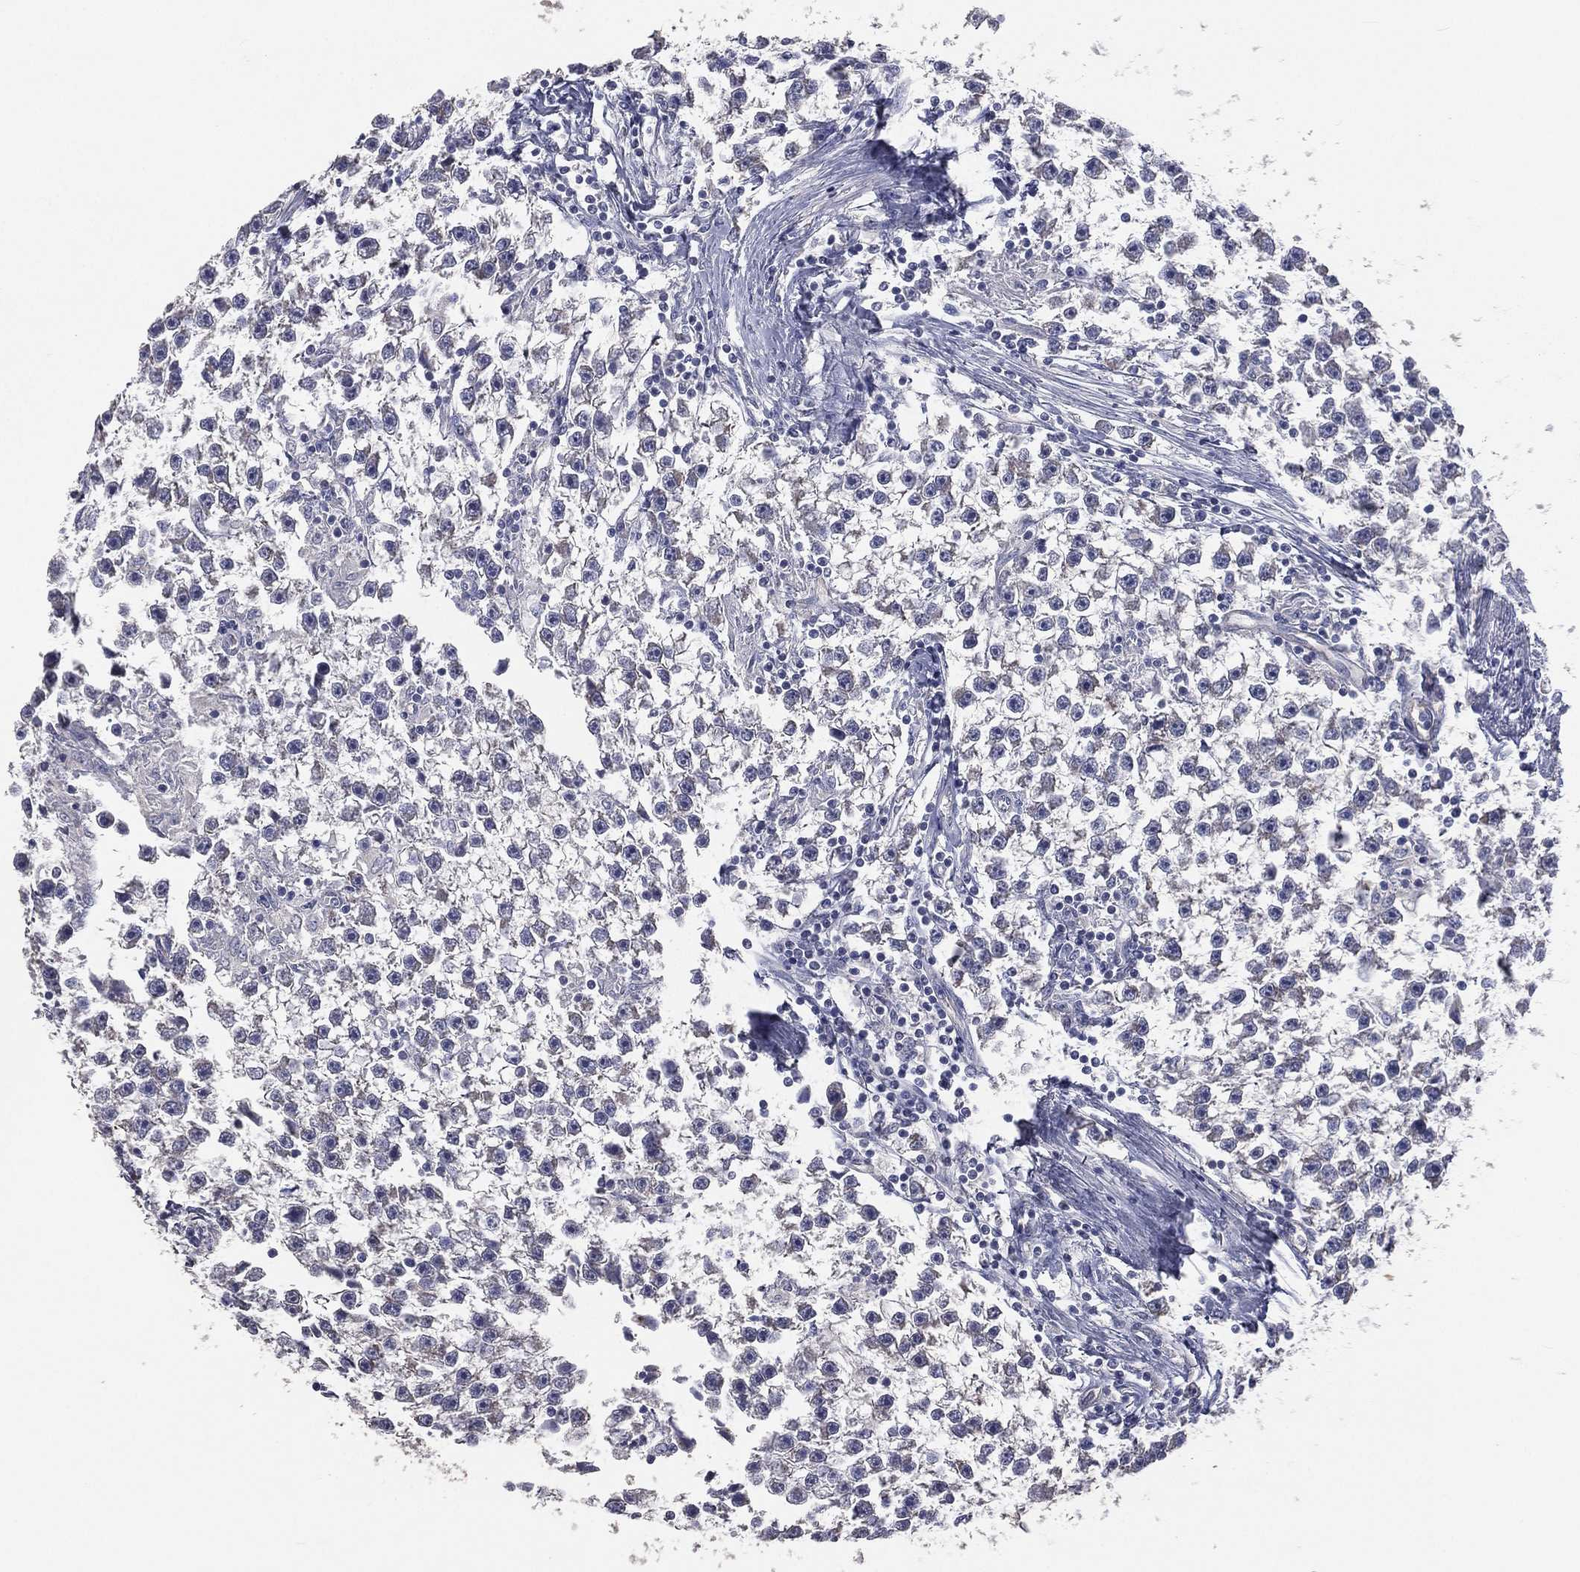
{"staining": {"intensity": "negative", "quantity": "none", "location": "none"}, "tissue": "testis cancer", "cell_type": "Tumor cells", "image_type": "cancer", "snomed": [{"axis": "morphology", "description": "Seminoma, NOS"}, {"axis": "topography", "description": "Testis"}], "caption": "The immunohistochemistry (IHC) micrograph has no significant positivity in tumor cells of testis cancer tissue.", "gene": "CROCC", "patient": {"sex": "male", "age": 59}}